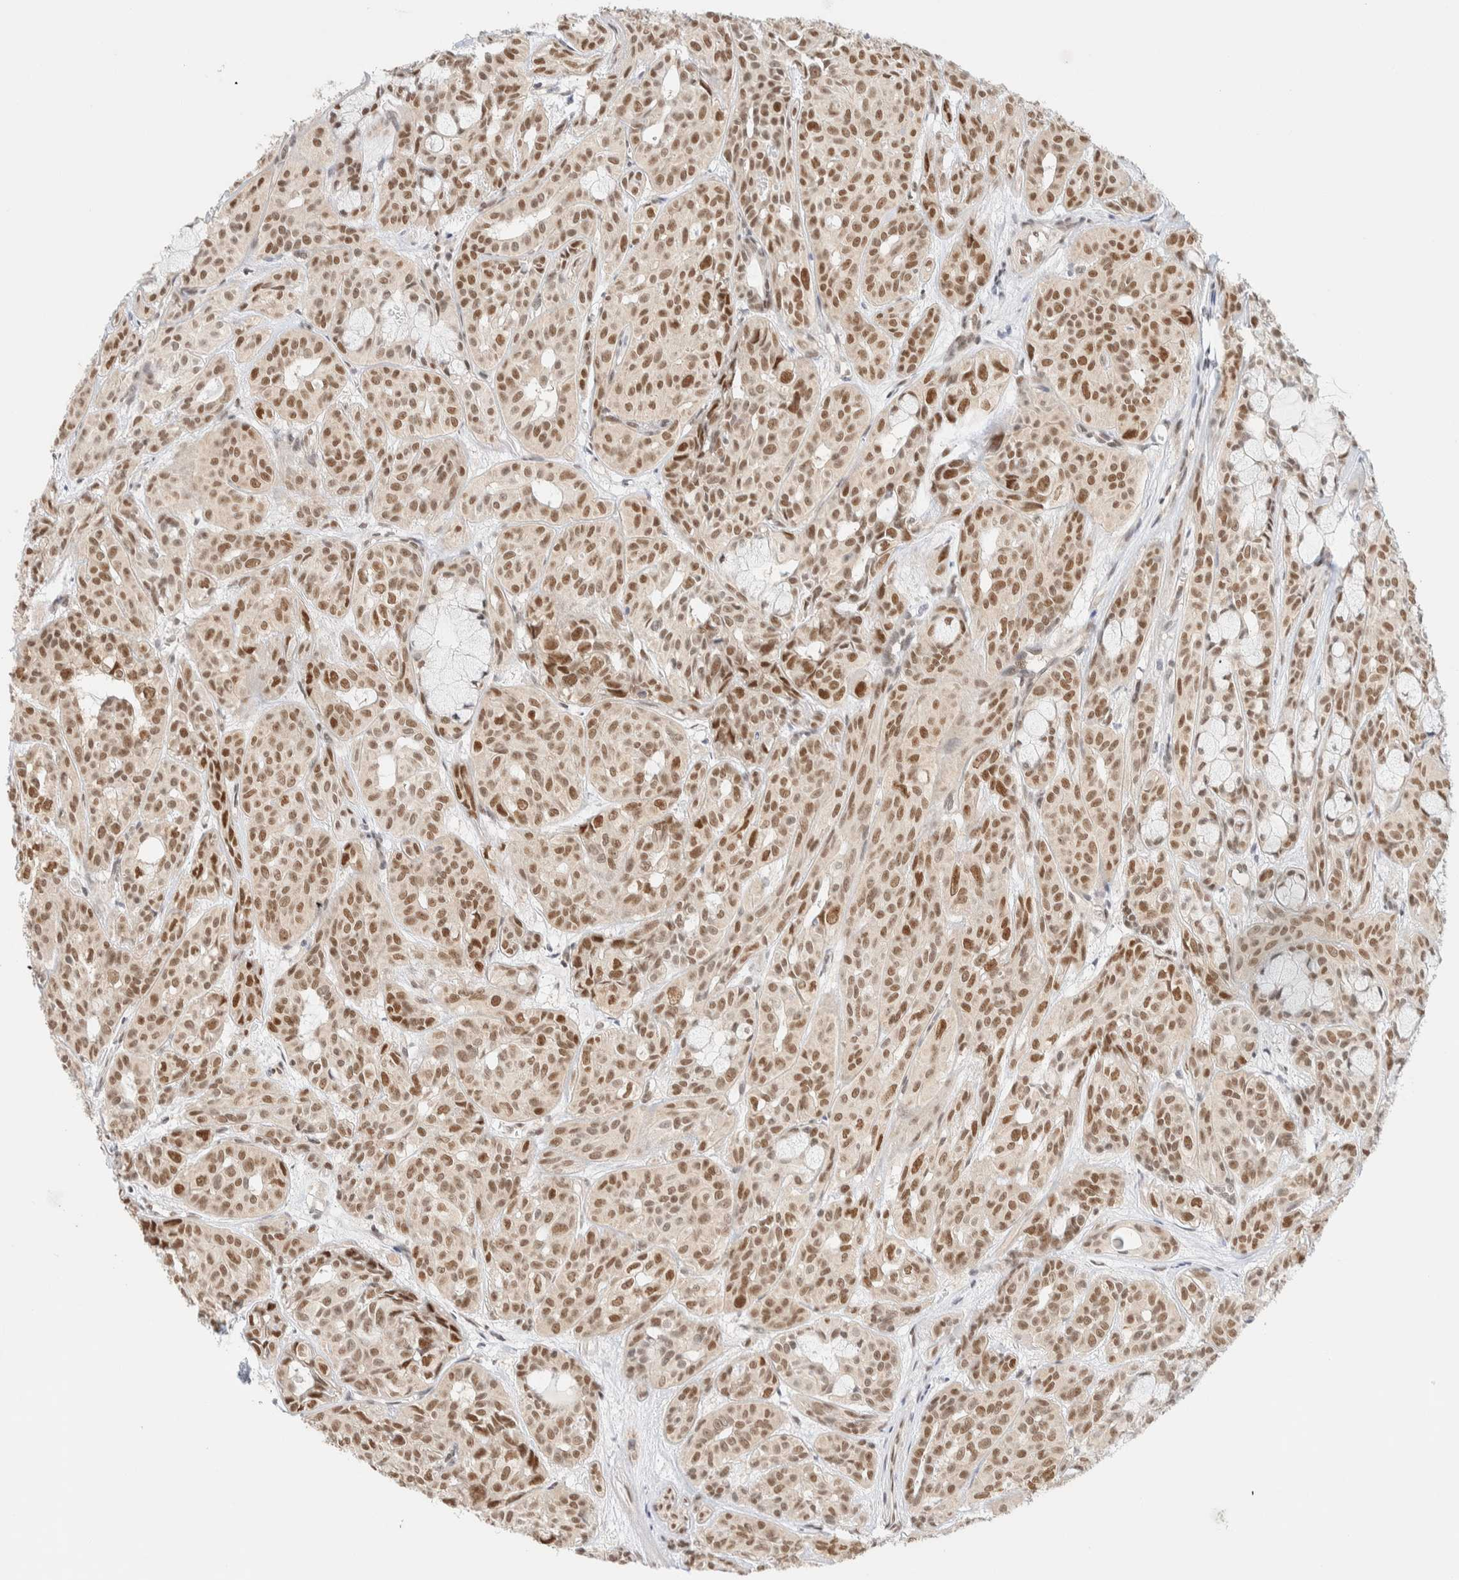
{"staining": {"intensity": "strong", "quantity": ">75%", "location": "nuclear"}, "tissue": "head and neck cancer", "cell_type": "Tumor cells", "image_type": "cancer", "snomed": [{"axis": "morphology", "description": "Adenocarcinoma, NOS"}, {"axis": "topography", "description": "Salivary gland, NOS"}, {"axis": "topography", "description": "Head-Neck"}], "caption": "Protein expression analysis of human head and neck adenocarcinoma reveals strong nuclear expression in about >75% of tumor cells. (IHC, brightfield microscopy, high magnification).", "gene": "PYGO2", "patient": {"sex": "female", "age": 76}}